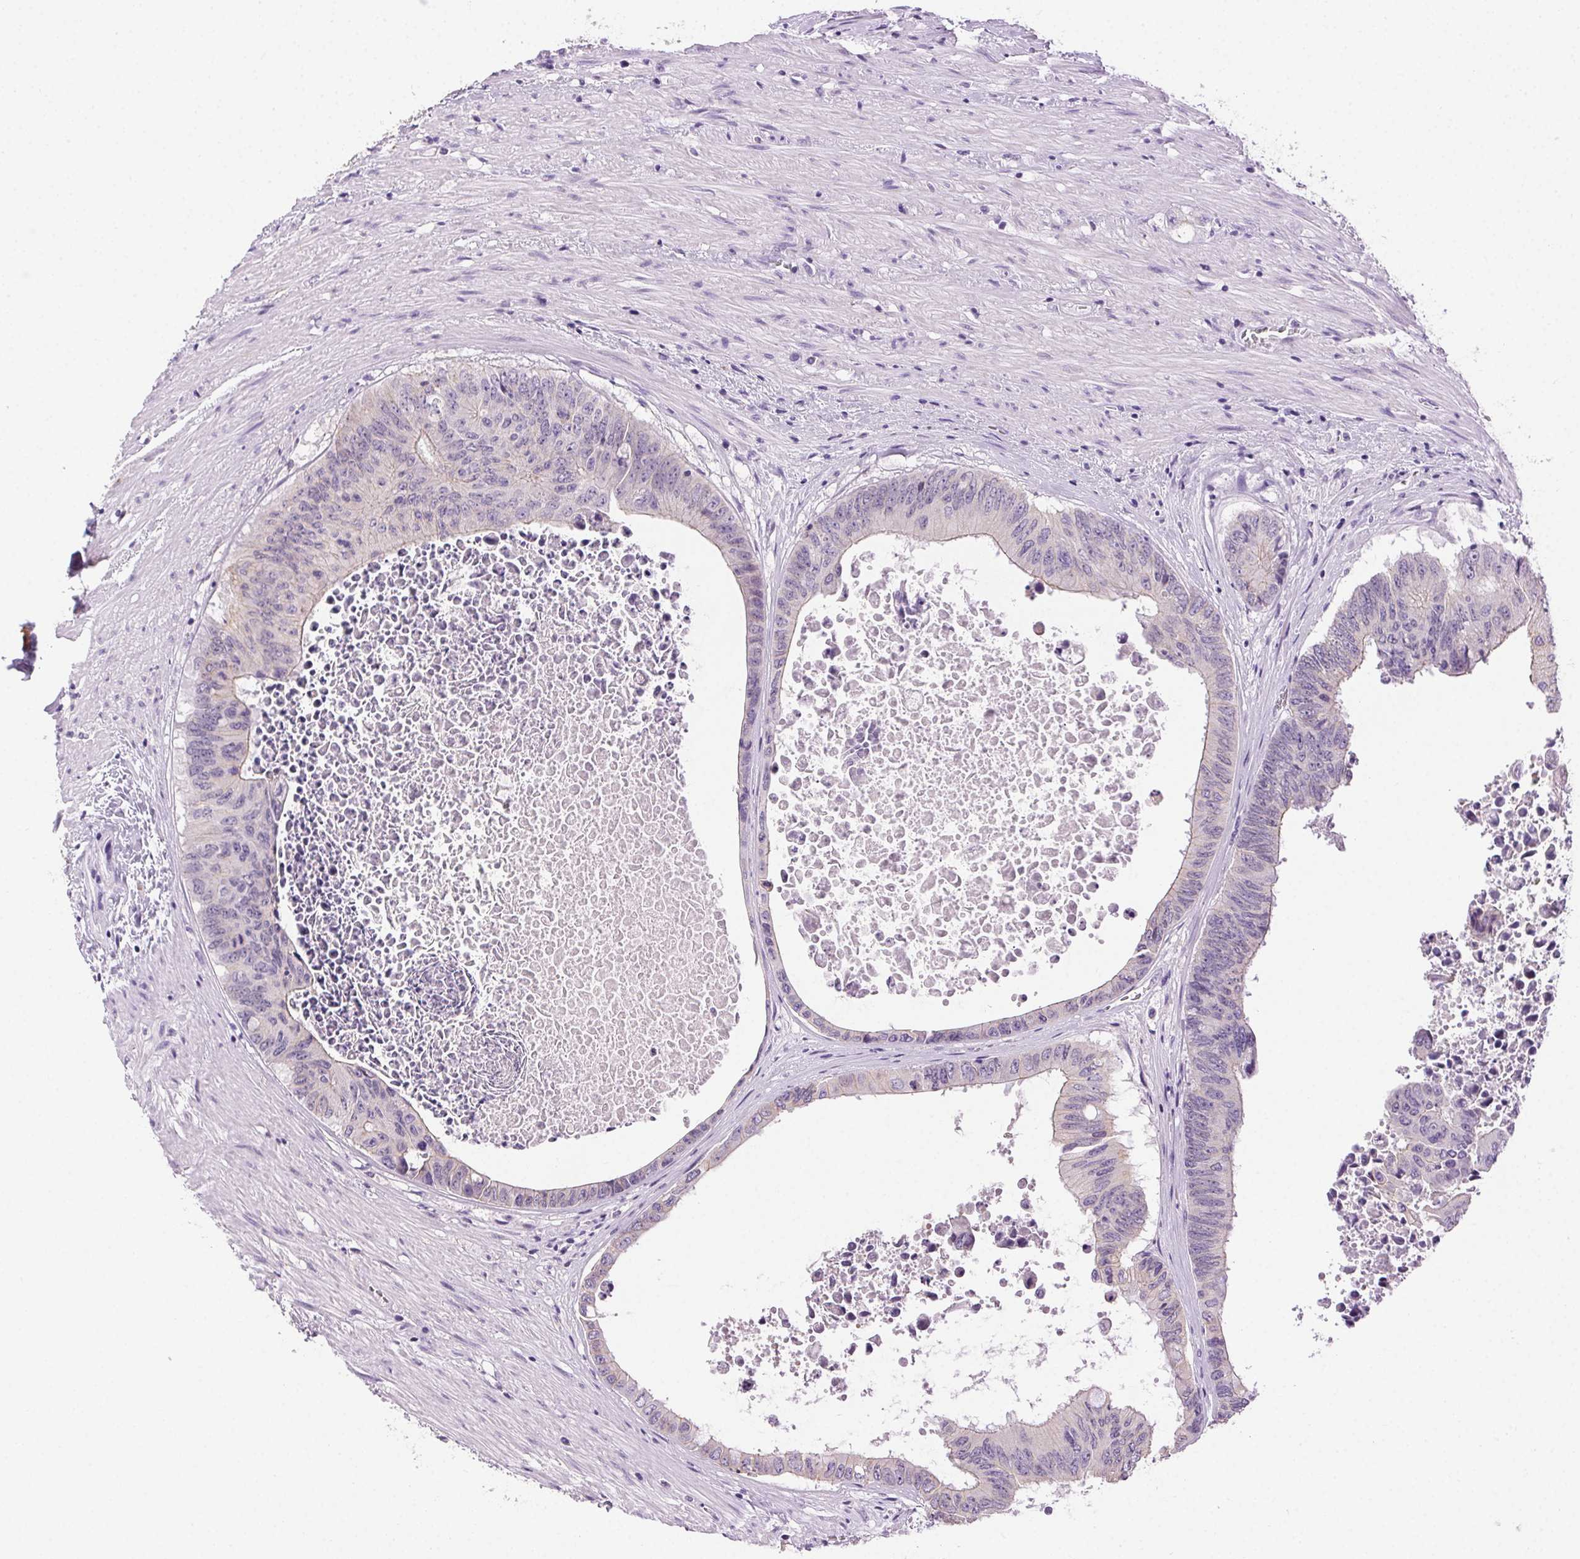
{"staining": {"intensity": "negative", "quantity": "none", "location": "none"}, "tissue": "colorectal cancer", "cell_type": "Tumor cells", "image_type": "cancer", "snomed": [{"axis": "morphology", "description": "Adenocarcinoma, NOS"}, {"axis": "topography", "description": "Rectum"}], "caption": "This is a photomicrograph of IHC staining of colorectal cancer (adenocarcinoma), which shows no expression in tumor cells.", "gene": "CLDN10", "patient": {"sex": "male", "age": 59}}